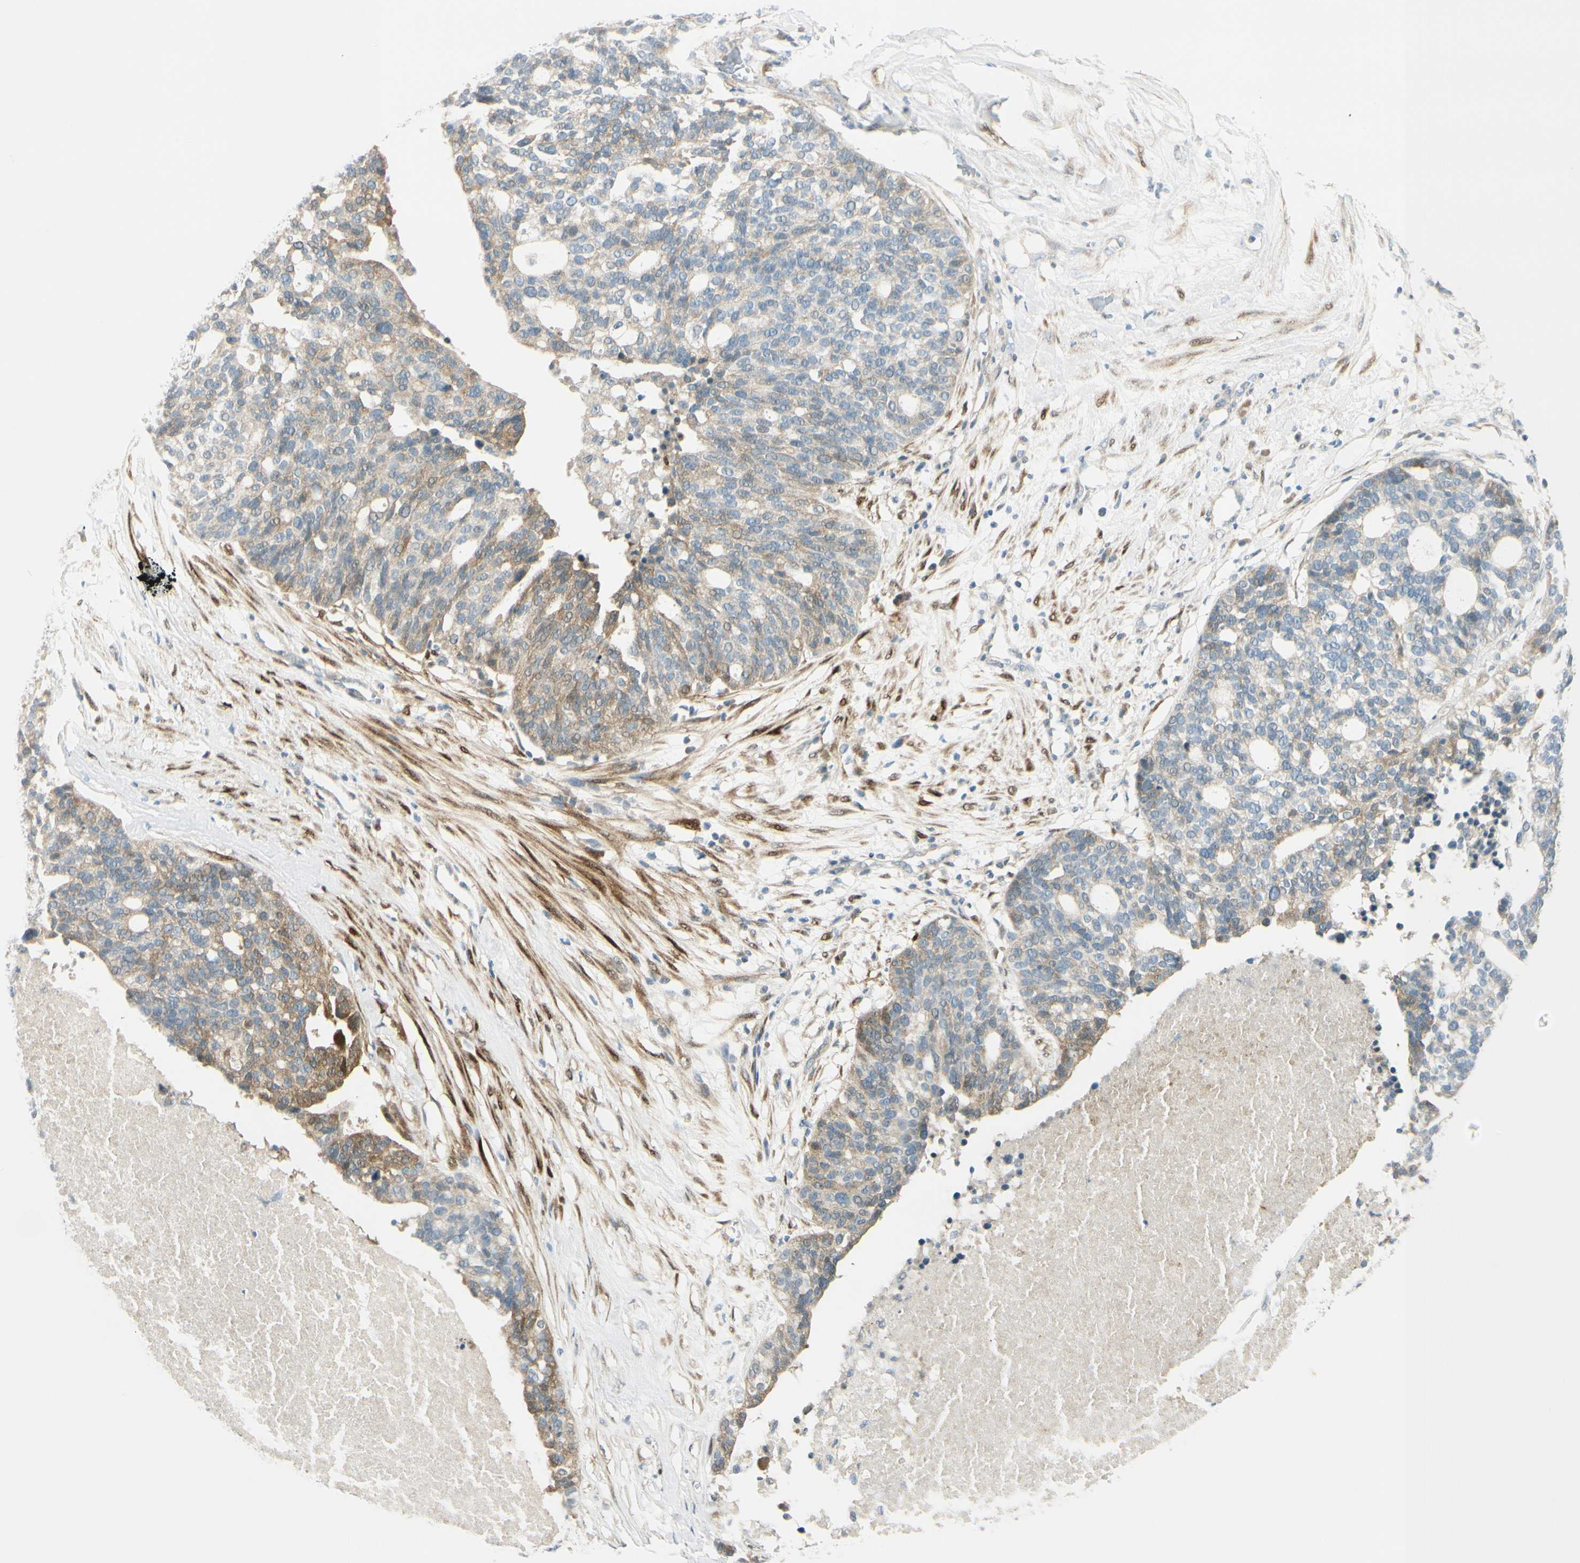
{"staining": {"intensity": "moderate", "quantity": "<25%", "location": "cytoplasmic/membranous"}, "tissue": "ovarian cancer", "cell_type": "Tumor cells", "image_type": "cancer", "snomed": [{"axis": "morphology", "description": "Cystadenocarcinoma, serous, NOS"}, {"axis": "topography", "description": "Ovary"}], "caption": "Serous cystadenocarcinoma (ovarian) stained with IHC displays moderate cytoplasmic/membranous expression in about <25% of tumor cells.", "gene": "FHL2", "patient": {"sex": "female", "age": 59}}